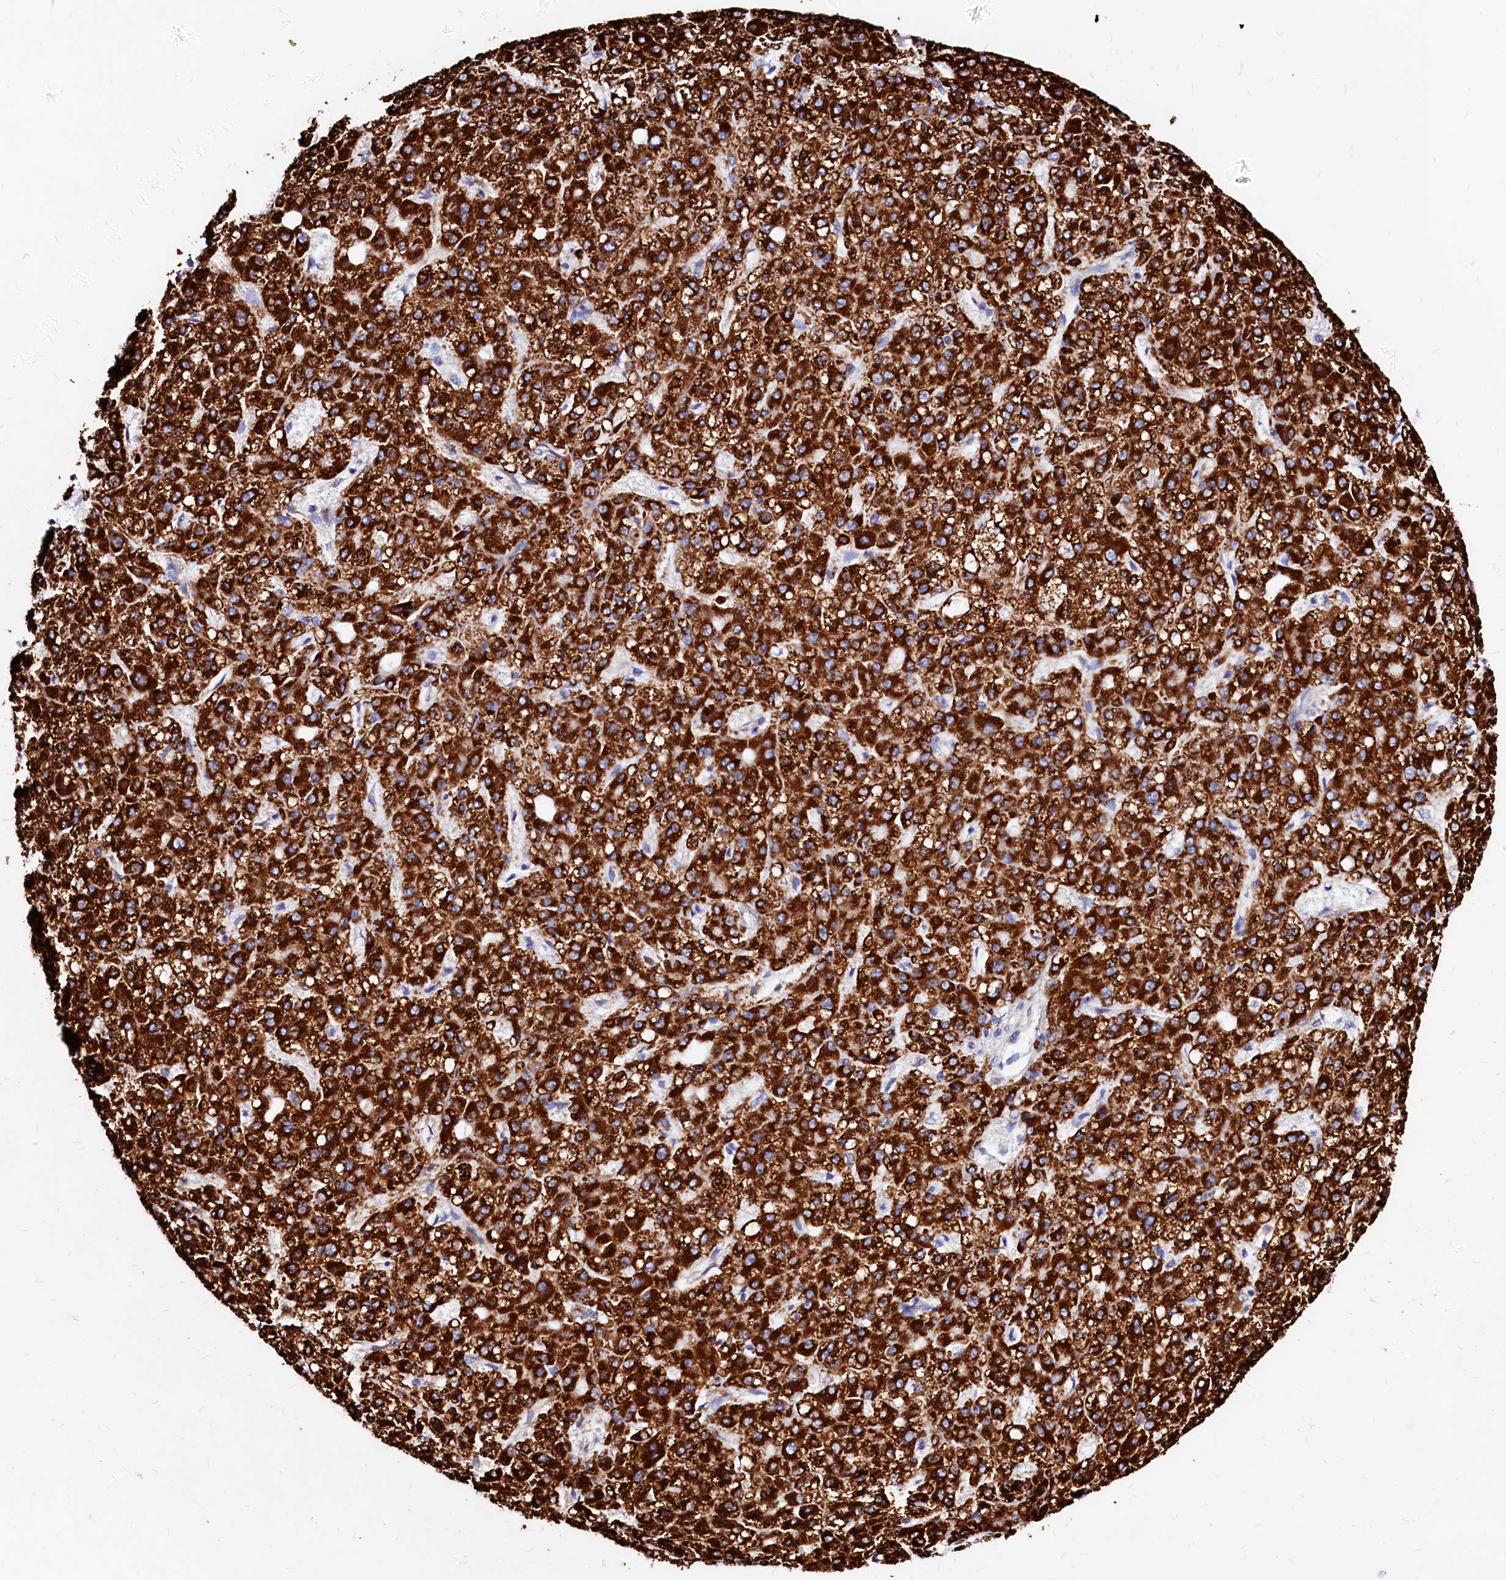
{"staining": {"intensity": "strong", "quantity": ">75%", "location": "cytoplasmic/membranous"}, "tissue": "liver cancer", "cell_type": "Tumor cells", "image_type": "cancer", "snomed": [{"axis": "morphology", "description": "Carcinoma, Hepatocellular, NOS"}, {"axis": "topography", "description": "Liver"}], "caption": "Brown immunohistochemical staining in human liver cancer (hepatocellular carcinoma) exhibits strong cytoplasmic/membranous expression in approximately >75% of tumor cells.", "gene": "MAOB", "patient": {"sex": "male", "age": 67}}